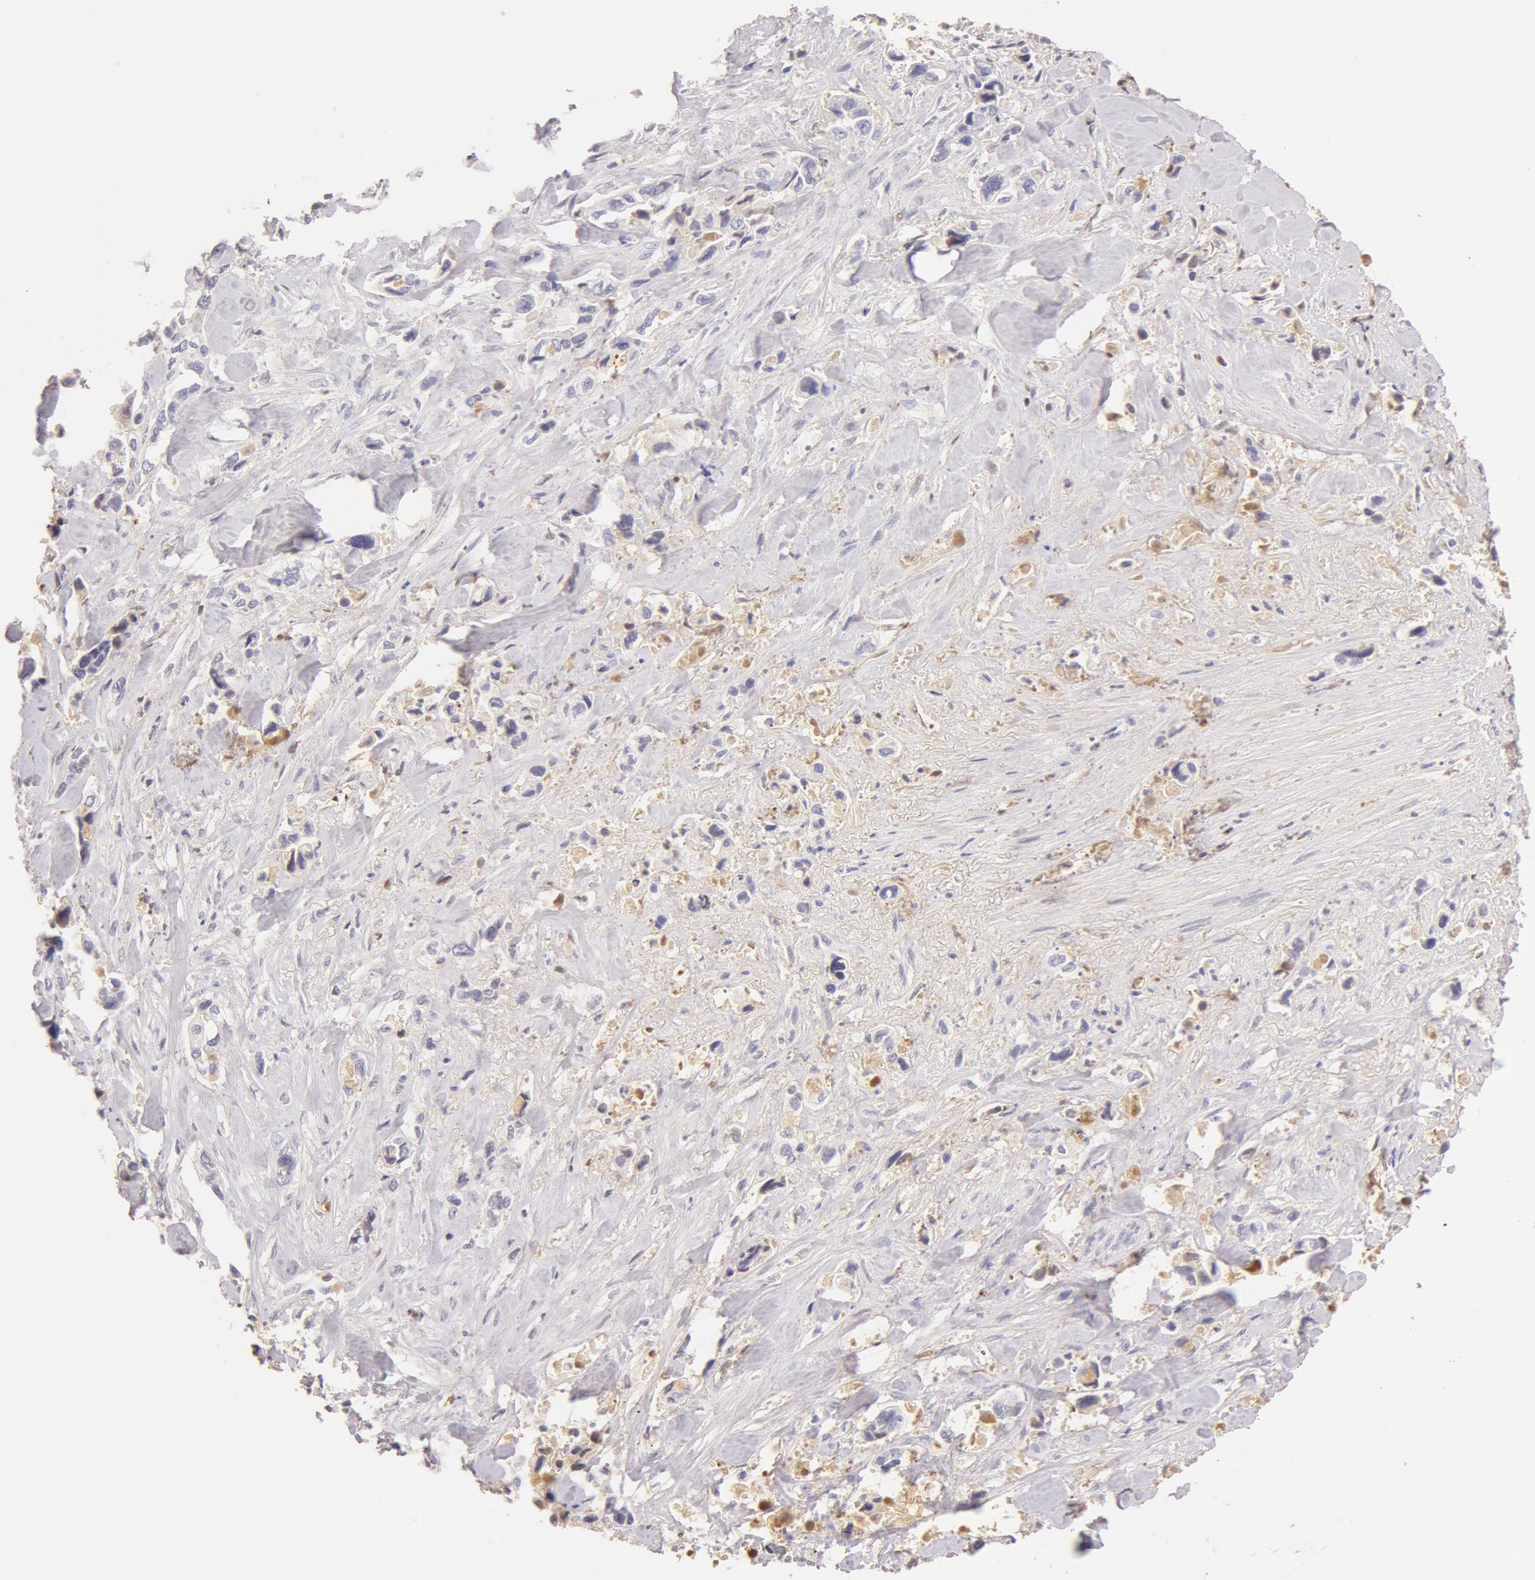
{"staining": {"intensity": "negative", "quantity": "none", "location": "none"}, "tissue": "pancreatic cancer", "cell_type": "Tumor cells", "image_type": "cancer", "snomed": [{"axis": "morphology", "description": "Adenocarcinoma, NOS"}, {"axis": "topography", "description": "Pancreas"}], "caption": "Tumor cells are negative for protein expression in human pancreatic cancer (adenocarcinoma). The staining is performed using DAB (3,3'-diaminobenzidine) brown chromogen with nuclei counter-stained in using hematoxylin.", "gene": "AHSG", "patient": {"sex": "male", "age": 69}}